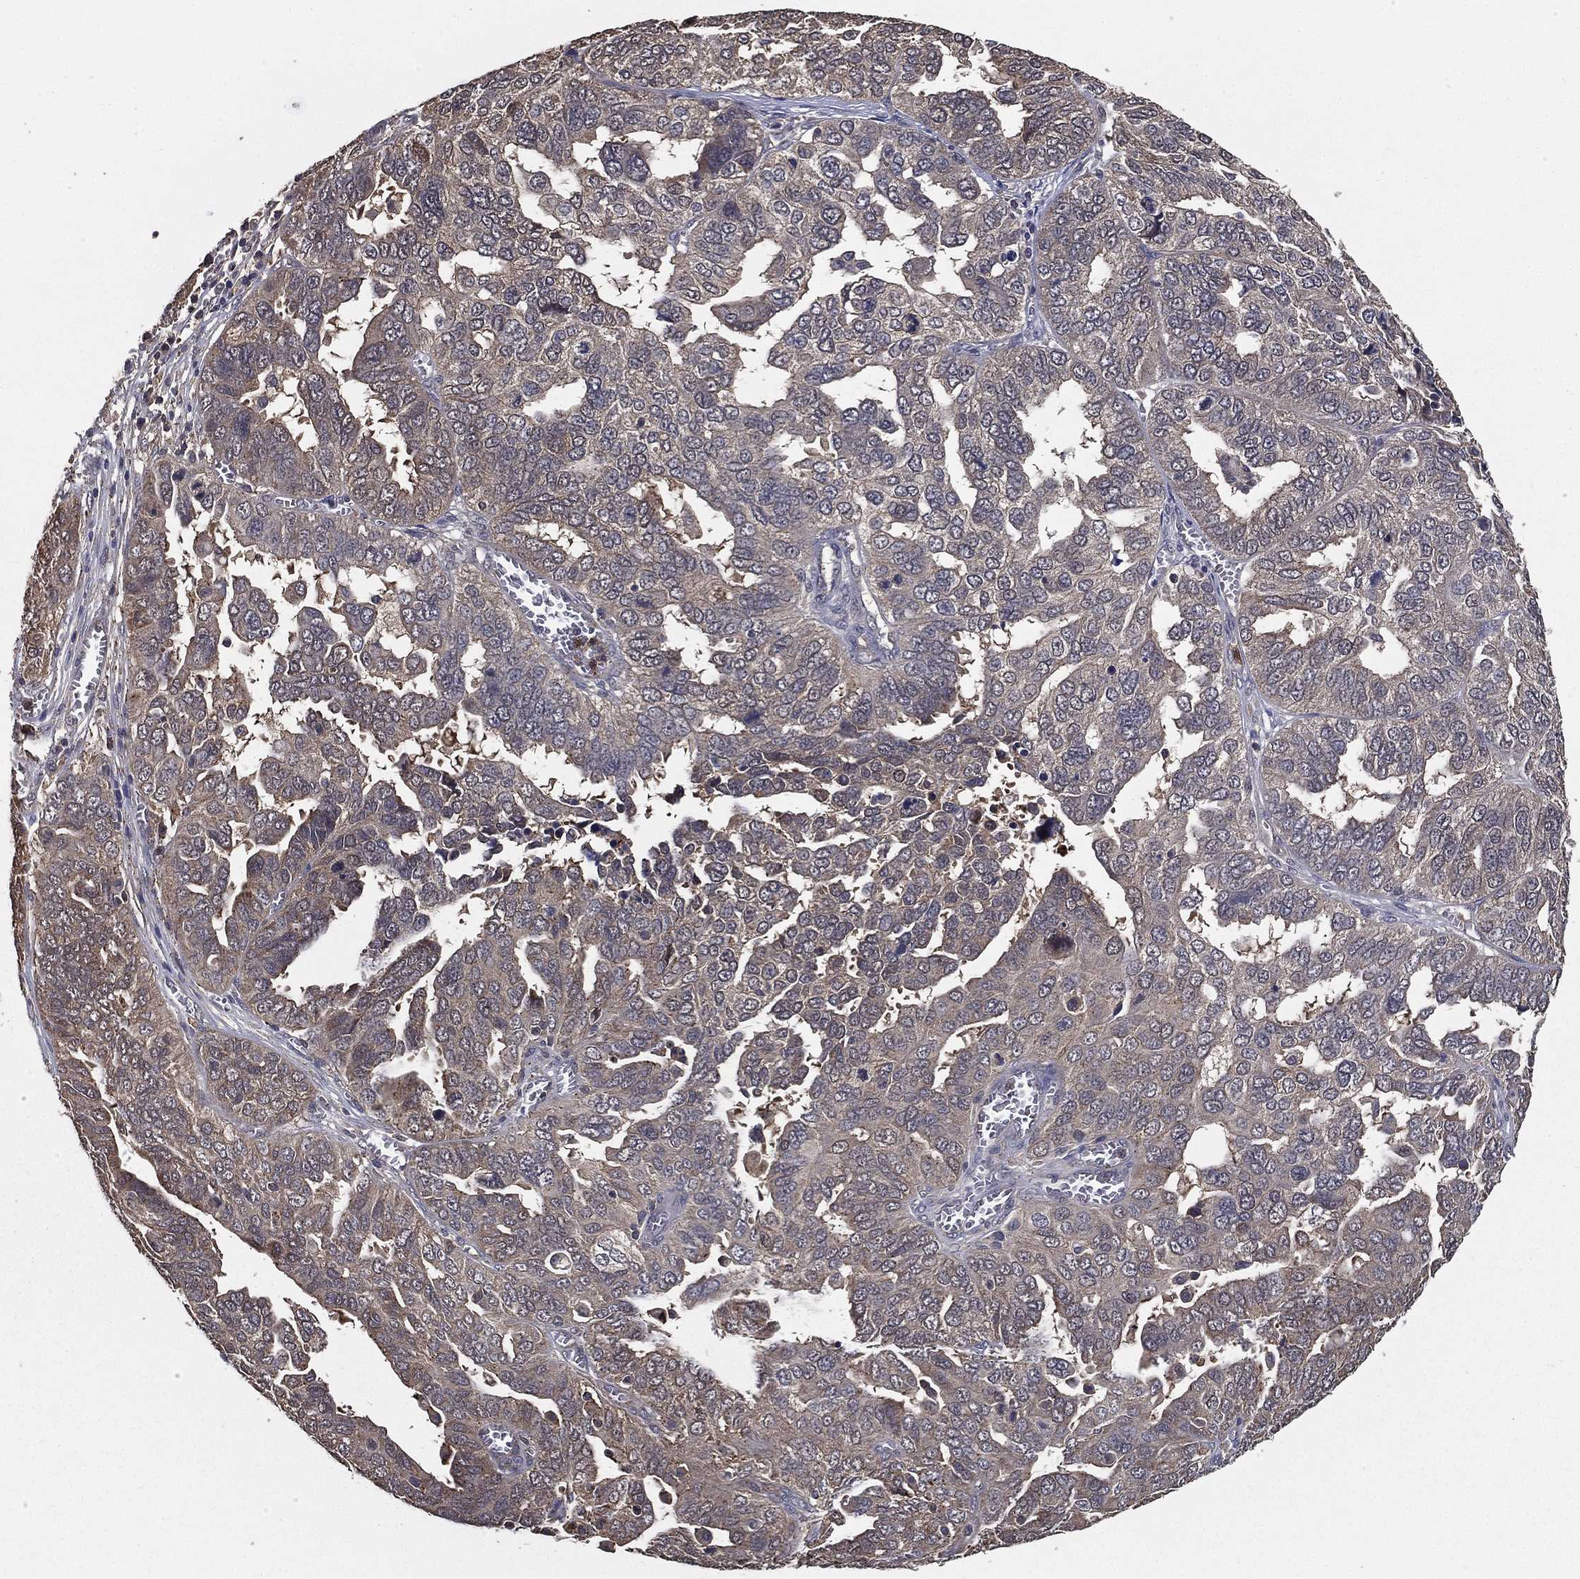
{"staining": {"intensity": "weak", "quantity": "<25%", "location": "cytoplasmic/membranous"}, "tissue": "ovarian cancer", "cell_type": "Tumor cells", "image_type": "cancer", "snomed": [{"axis": "morphology", "description": "Carcinoma, endometroid"}, {"axis": "topography", "description": "Soft tissue"}, {"axis": "topography", "description": "Ovary"}], "caption": "Immunohistochemical staining of ovarian cancer demonstrates no significant staining in tumor cells. (Brightfield microscopy of DAB immunohistochemistry at high magnification).", "gene": "PCNT", "patient": {"sex": "female", "age": 52}}